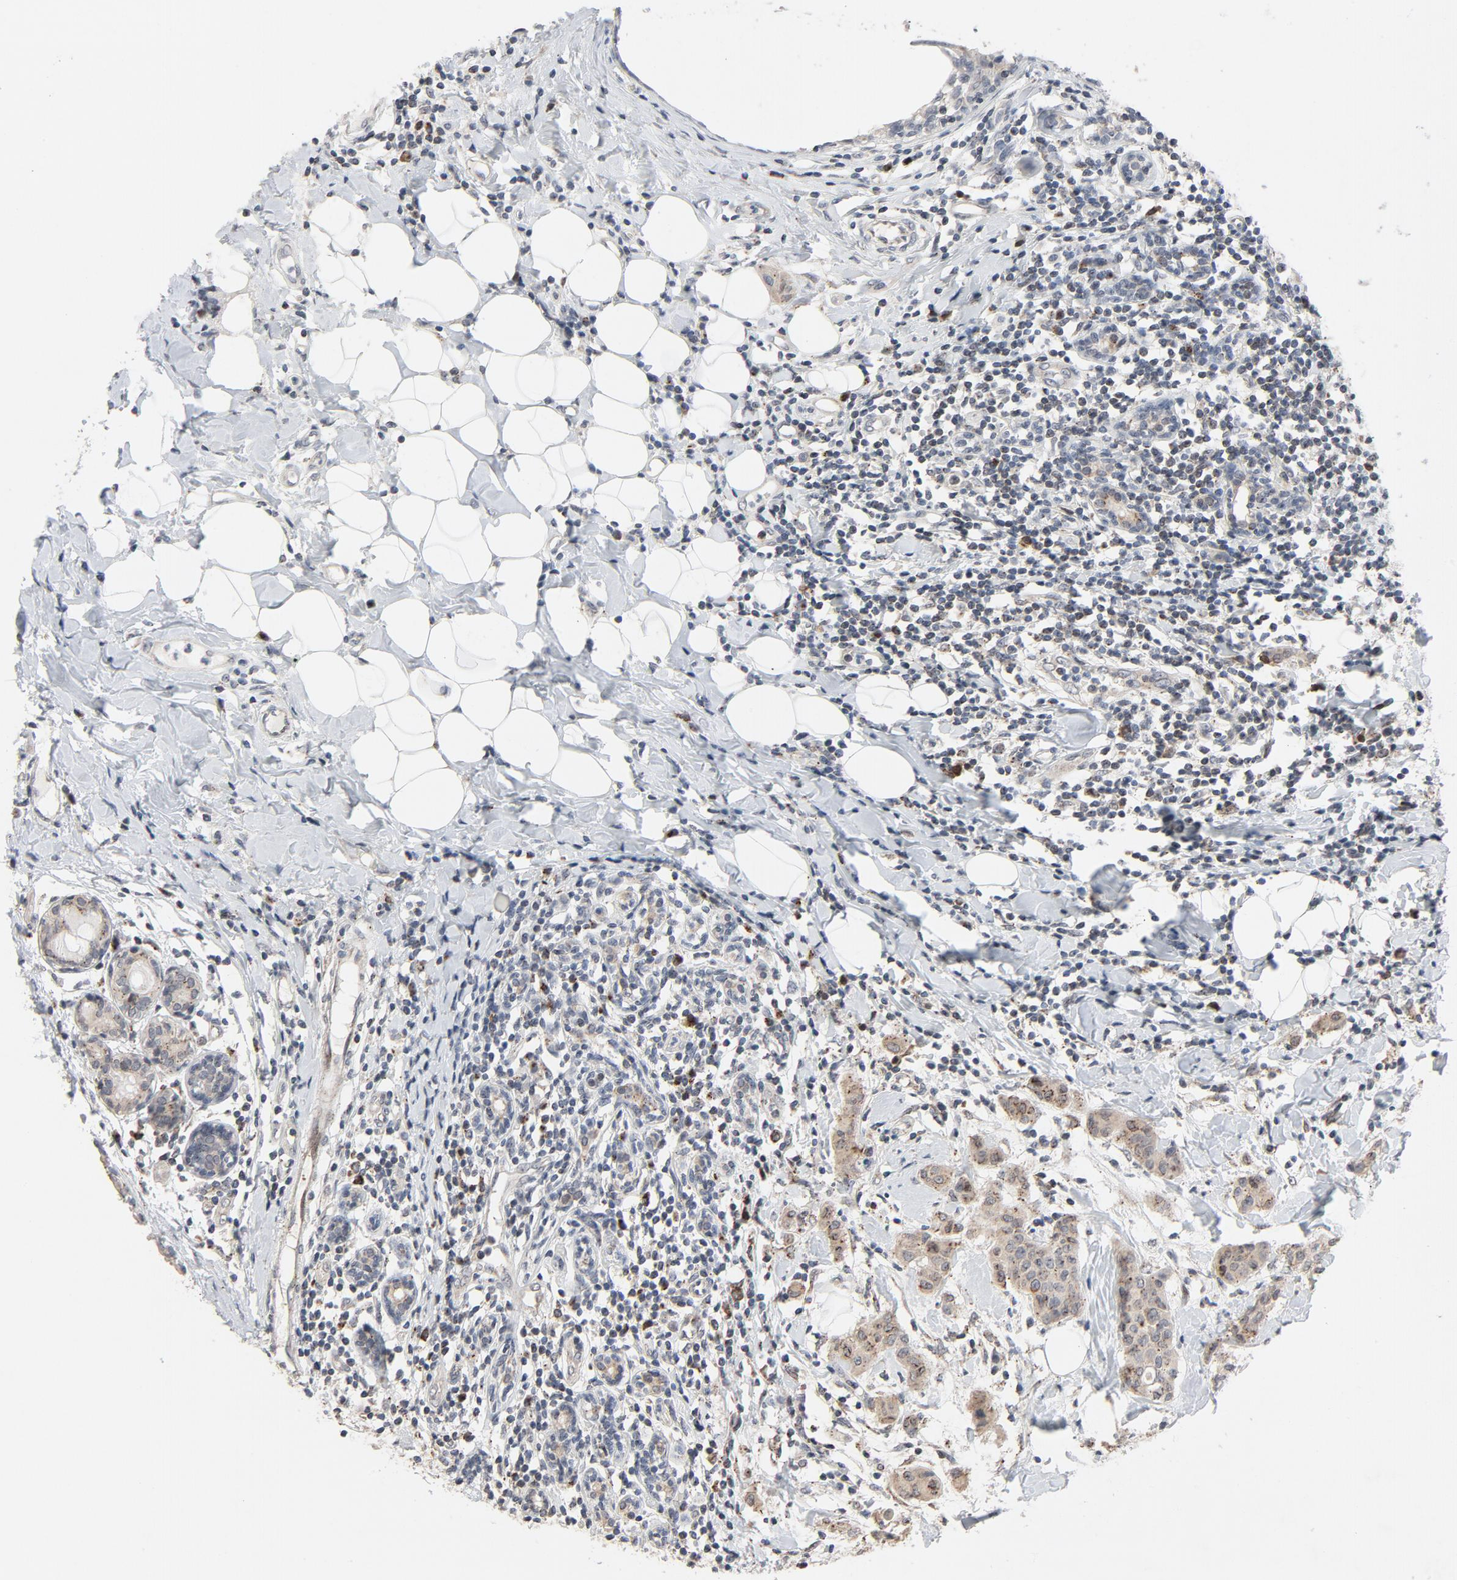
{"staining": {"intensity": "weak", "quantity": "25%-75%", "location": "cytoplasmic/membranous"}, "tissue": "breast cancer", "cell_type": "Tumor cells", "image_type": "cancer", "snomed": [{"axis": "morphology", "description": "Duct carcinoma"}, {"axis": "topography", "description": "Breast"}], "caption": "Human breast cancer (infiltrating ductal carcinoma) stained with a protein marker displays weak staining in tumor cells.", "gene": "RPL12", "patient": {"sex": "female", "age": 40}}